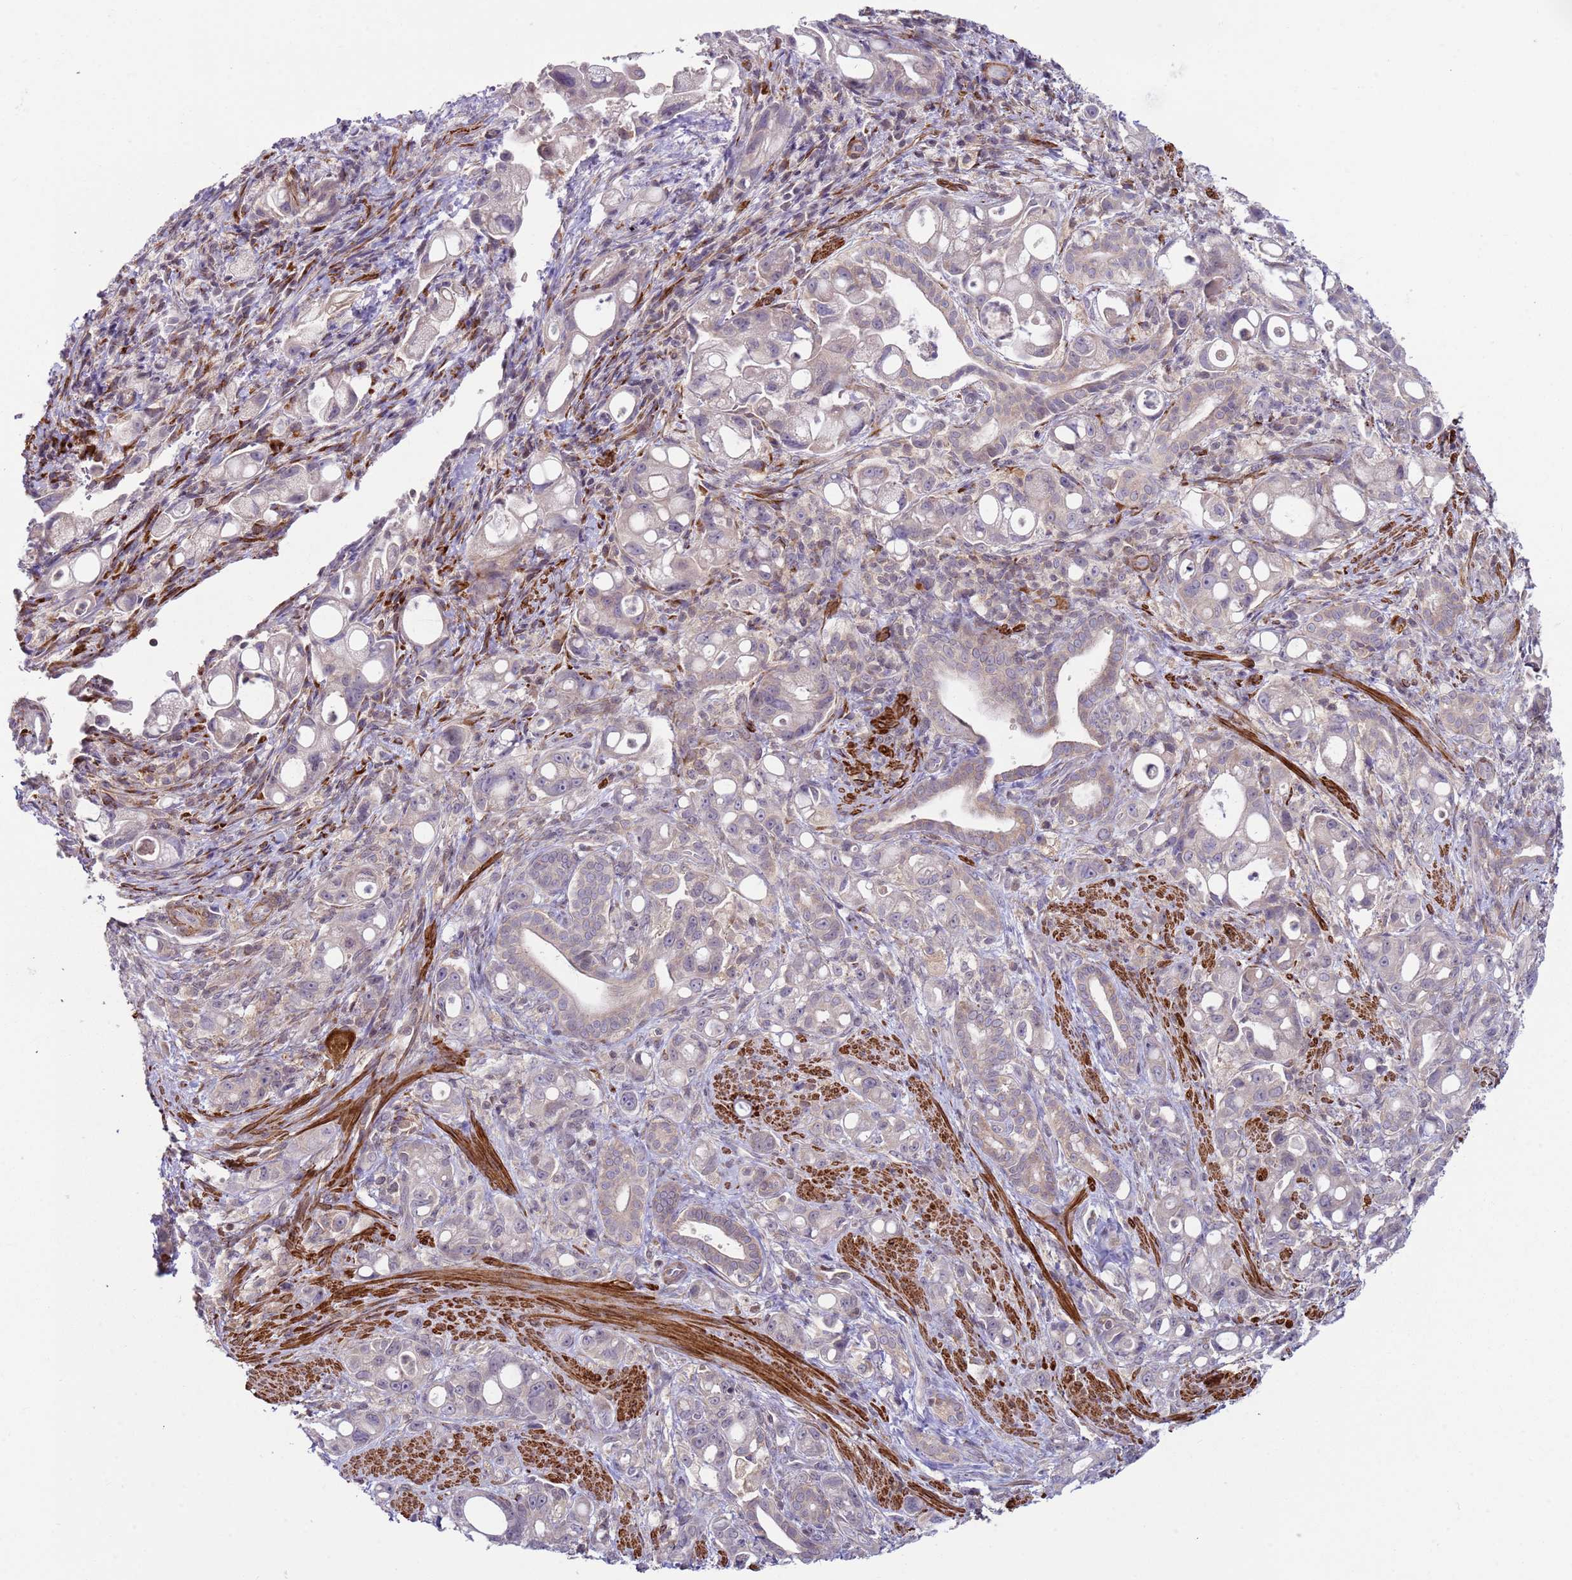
{"staining": {"intensity": "negative", "quantity": "none", "location": "none"}, "tissue": "pancreatic cancer", "cell_type": "Tumor cells", "image_type": "cancer", "snomed": [{"axis": "morphology", "description": "Adenocarcinoma, NOS"}, {"axis": "topography", "description": "Pancreas"}], "caption": "DAB immunohistochemical staining of human pancreatic cancer shows no significant positivity in tumor cells. (Stains: DAB immunohistochemistry (IHC) with hematoxylin counter stain, Microscopy: brightfield microscopy at high magnification).", "gene": "SNAPC4", "patient": {"sex": "male", "age": 68}}